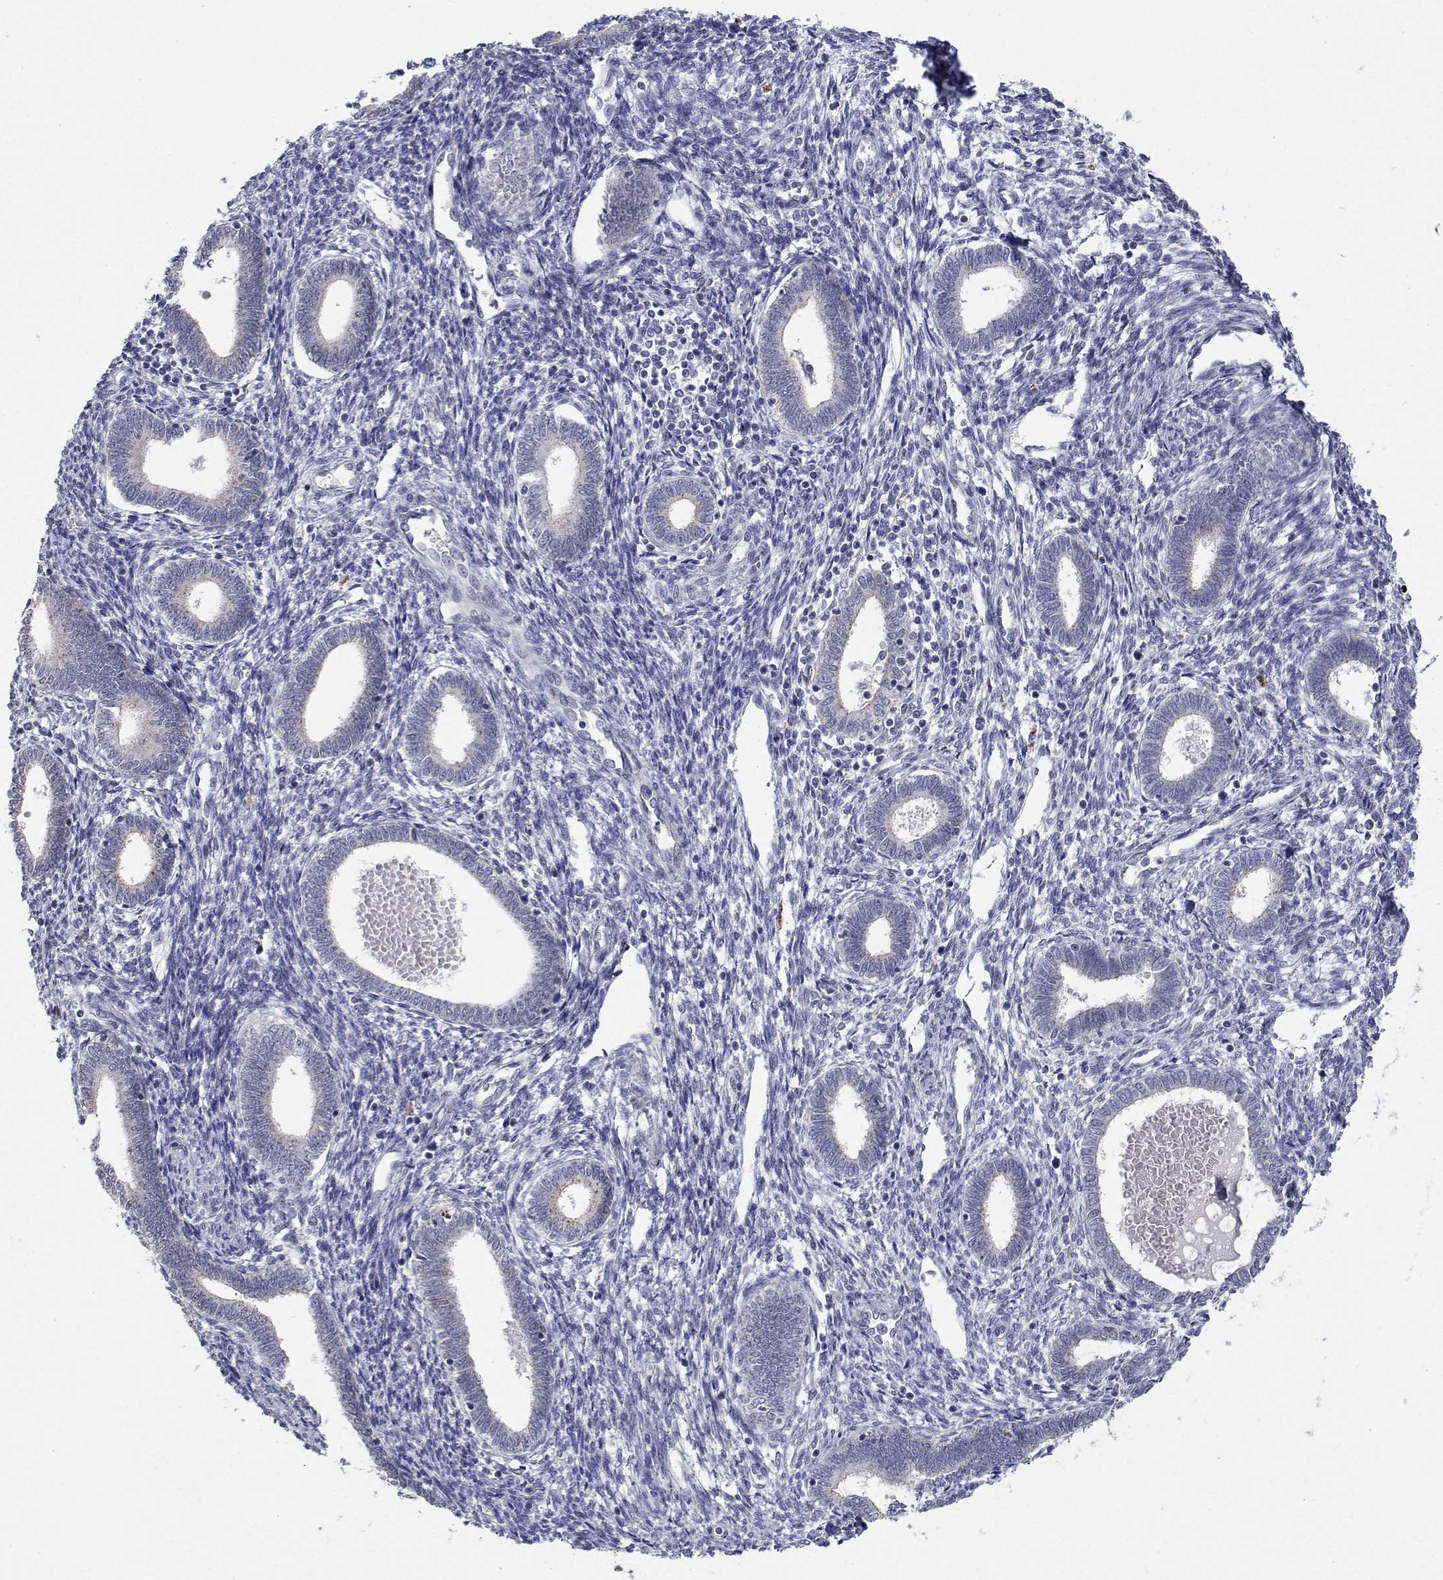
{"staining": {"intensity": "negative", "quantity": "none", "location": "none"}, "tissue": "endometrium", "cell_type": "Cells in endometrial stroma", "image_type": "normal", "snomed": [{"axis": "morphology", "description": "Normal tissue, NOS"}, {"axis": "topography", "description": "Endometrium"}], "caption": "This is an immunohistochemistry micrograph of benign endometrium. There is no staining in cells in endometrial stroma.", "gene": "RBPJL", "patient": {"sex": "female", "age": 42}}